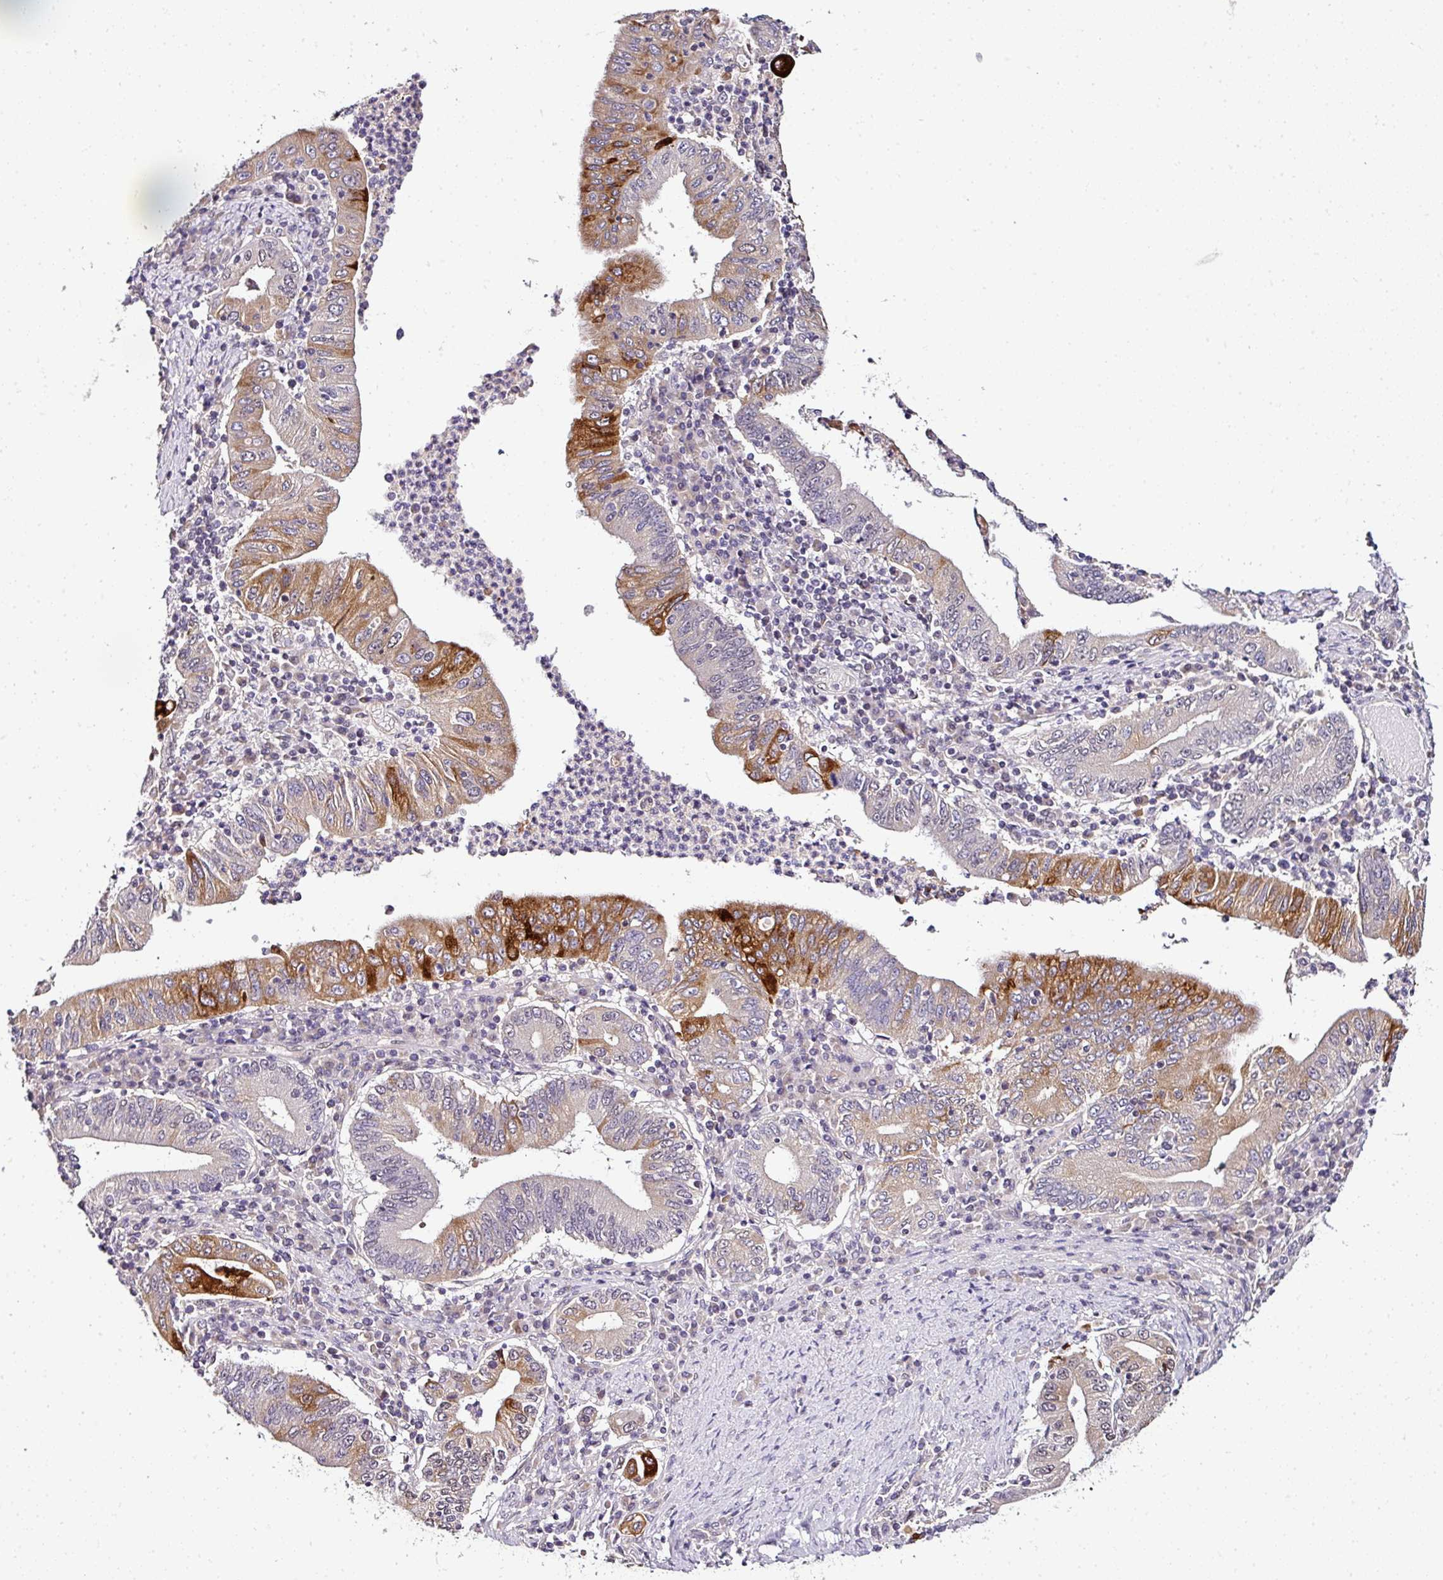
{"staining": {"intensity": "strong", "quantity": "<25%", "location": "cytoplasmic/membranous"}, "tissue": "stomach cancer", "cell_type": "Tumor cells", "image_type": "cancer", "snomed": [{"axis": "morphology", "description": "Normal tissue, NOS"}, {"axis": "morphology", "description": "Adenocarcinoma, NOS"}, {"axis": "topography", "description": "Esophagus"}, {"axis": "topography", "description": "Stomach, upper"}, {"axis": "topography", "description": "Peripheral nerve tissue"}], "caption": "This photomicrograph exhibits IHC staining of adenocarcinoma (stomach), with medium strong cytoplasmic/membranous positivity in about <25% of tumor cells.", "gene": "NAPSA", "patient": {"sex": "male", "age": 62}}